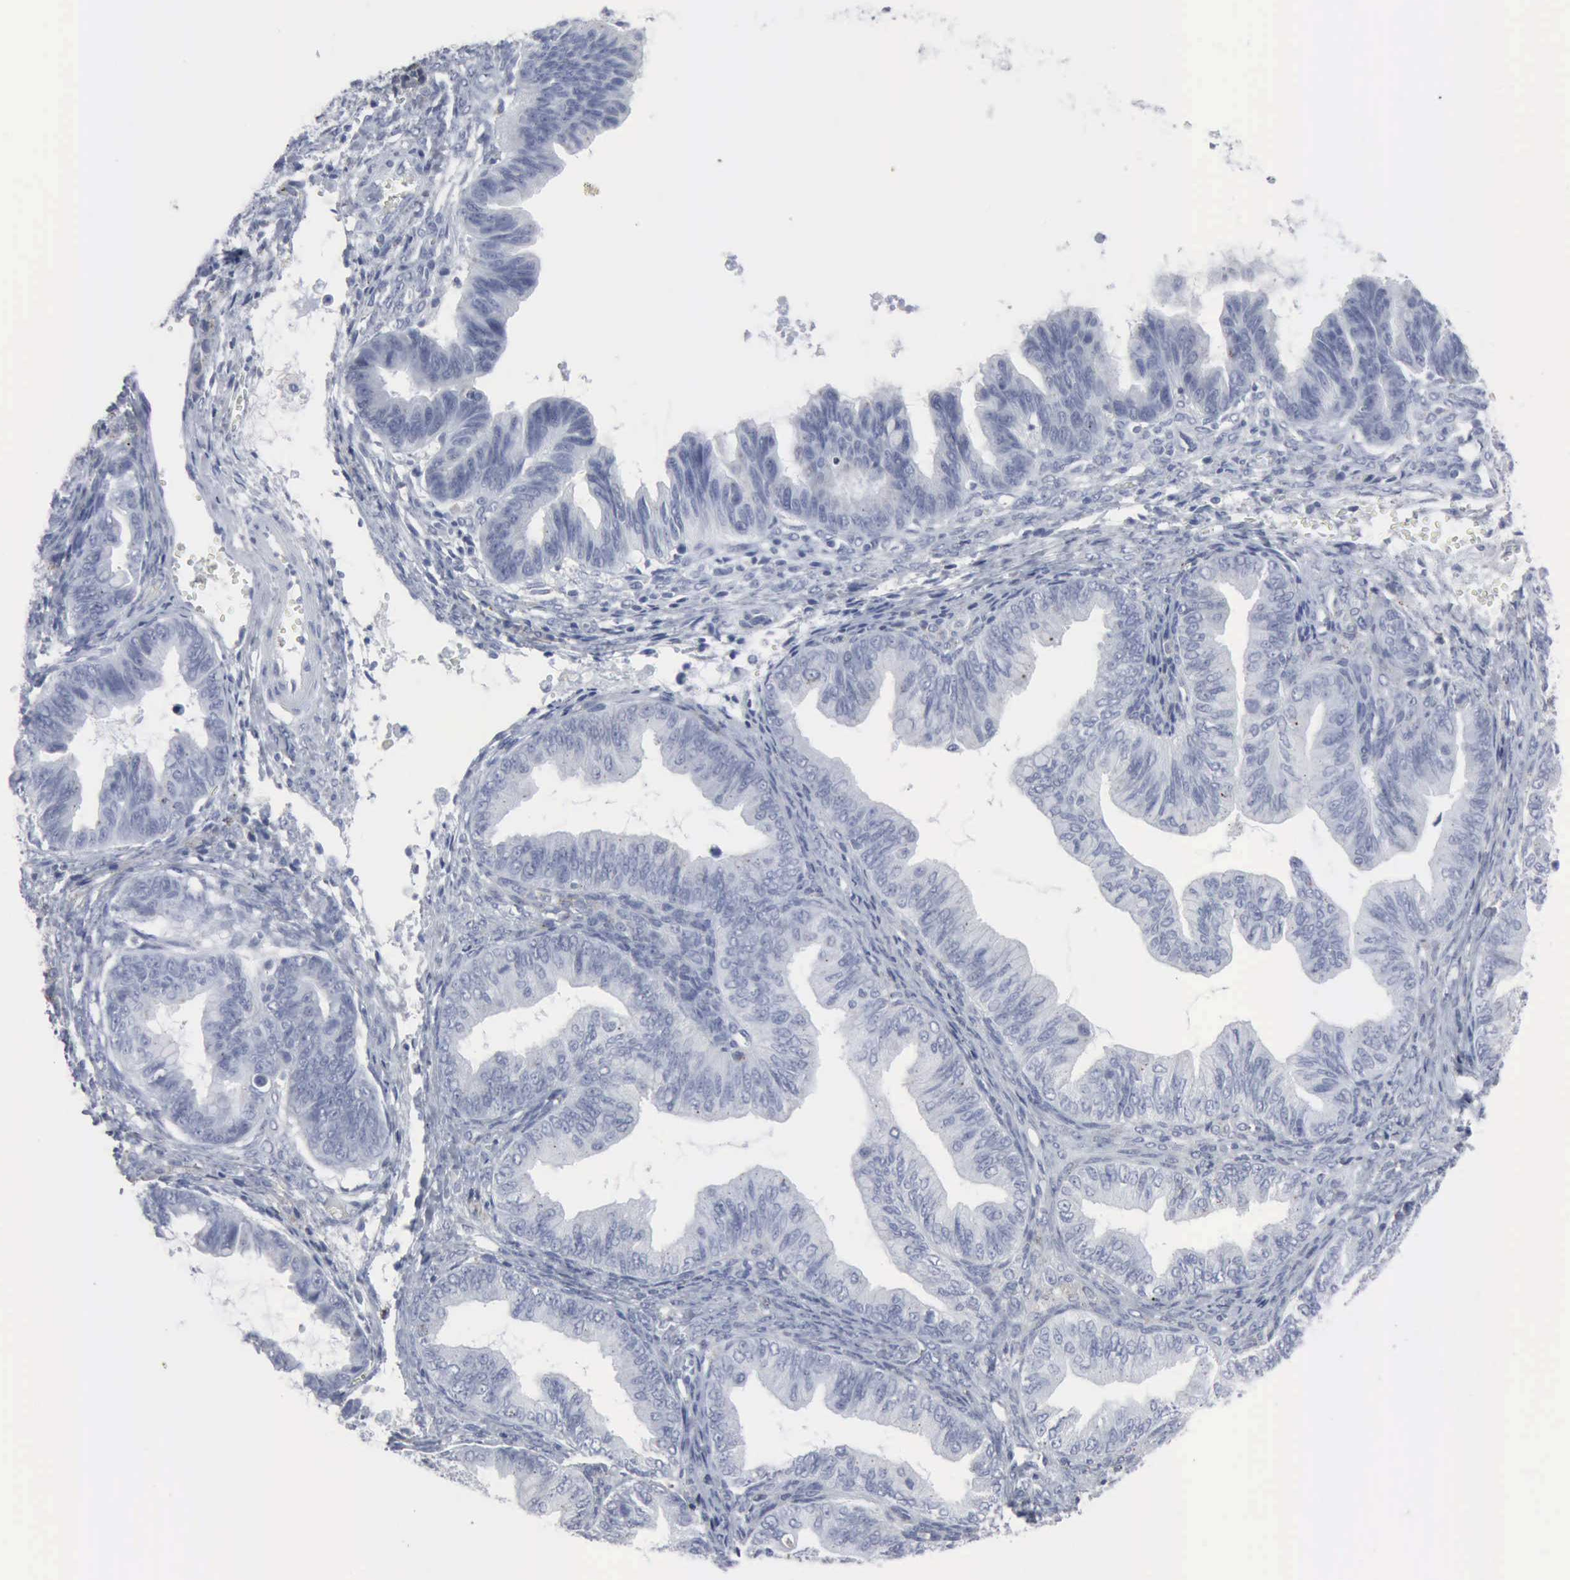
{"staining": {"intensity": "negative", "quantity": "none", "location": "none"}, "tissue": "ovarian cancer", "cell_type": "Tumor cells", "image_type": "cancer", "snomed": [{"axis": "morphology", "description": "Cystadenocarcinoma, mucinous, NOS"}, {"axis": "topography", "description": "Ovary"}], "caption": "A micrograph of ovarian mucinous cystadenocarcinoma stained for a protein displays no brown staining in tumor cells.", "gene": "GLA", "patient": {"sex": "female", "age": 36}}